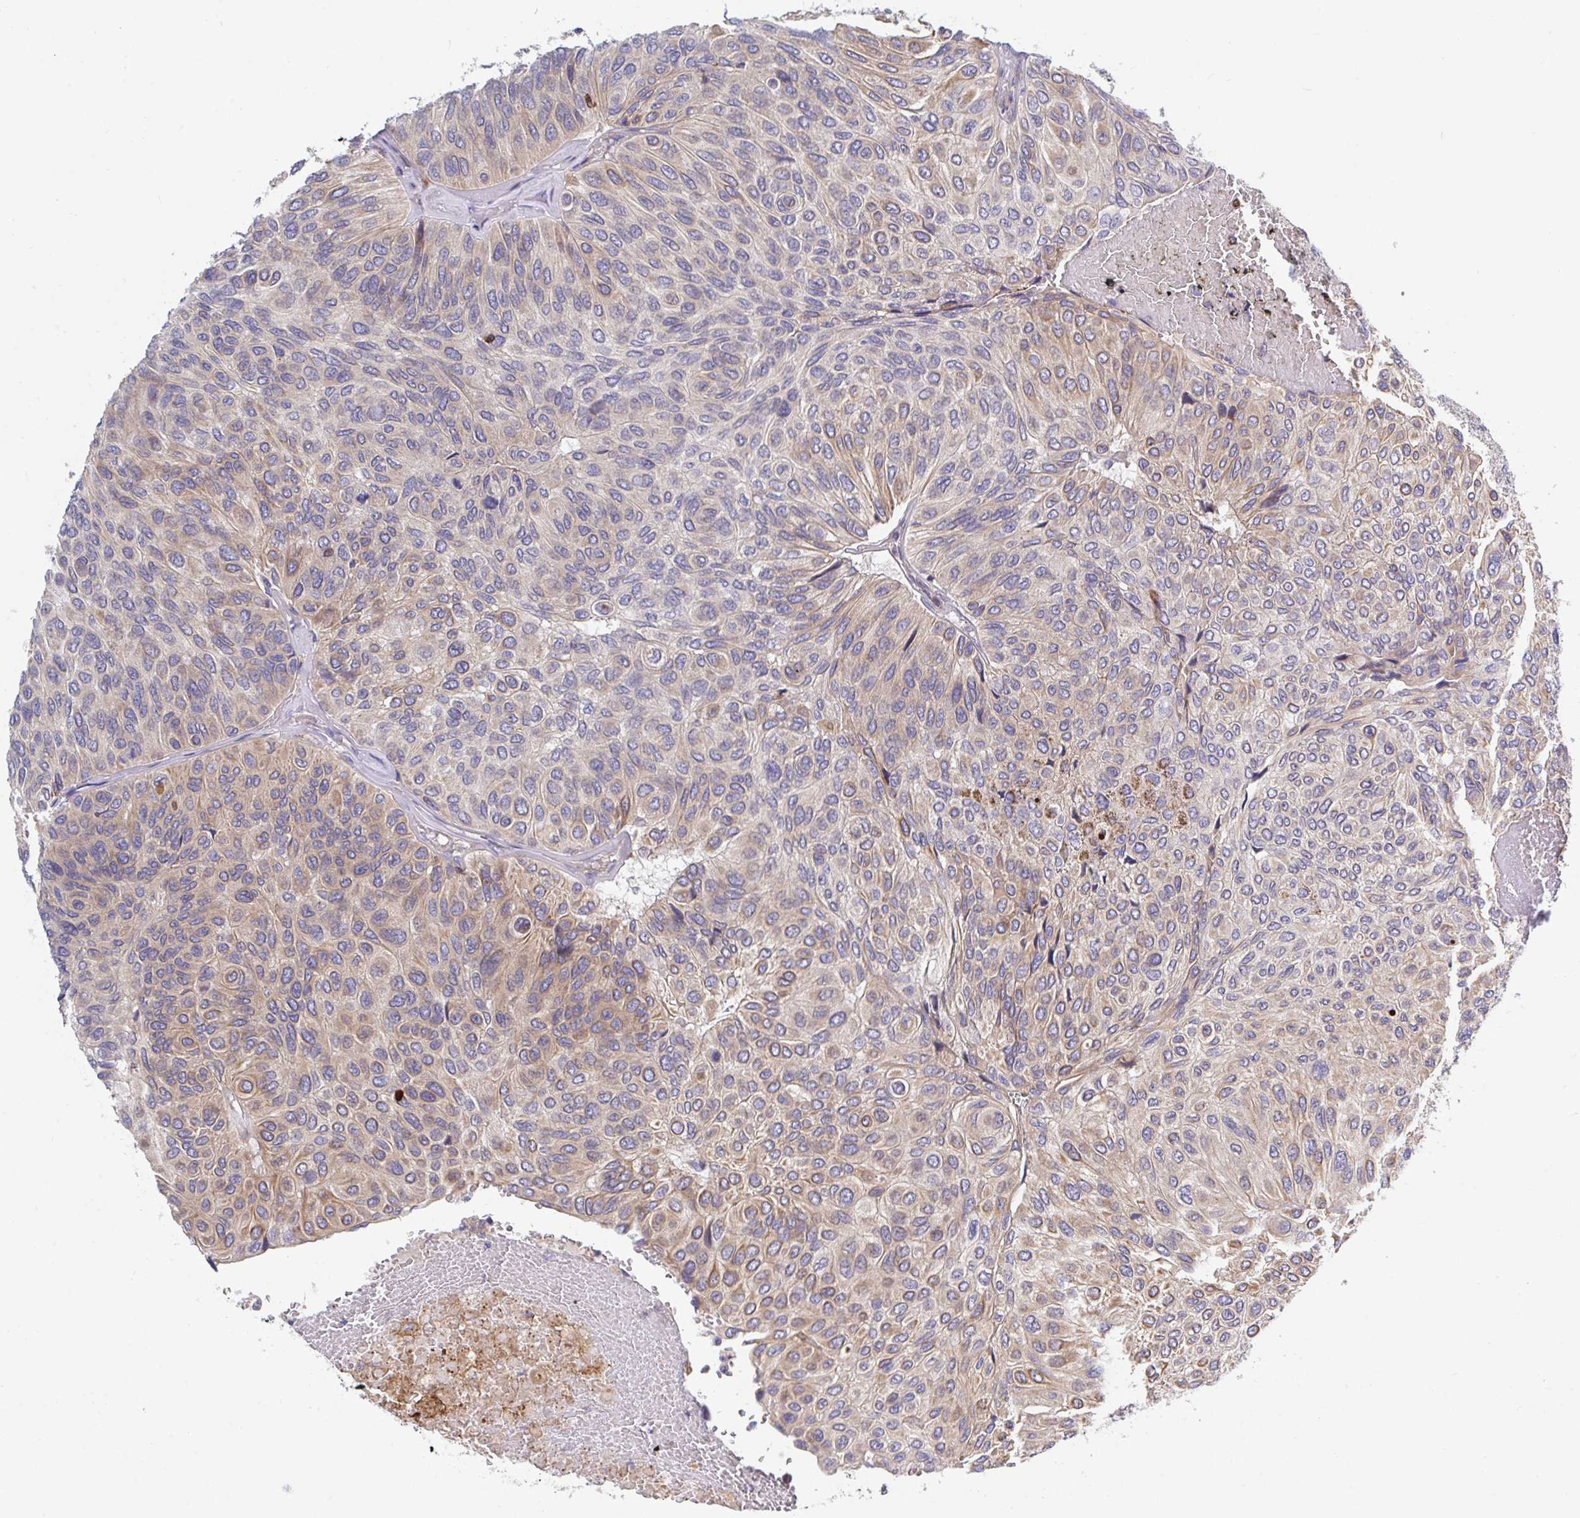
{"staining": {"intensity": "moderate", "quantity": "25%-75%", "location": "cytoplasmic/membranous"}, "tissue": "urothelial cancer", "cell_type": "Tumor cells", "image_type": "cancer", "snomed": [{"axis": "morphology", "description": "Urothelial carcinoma, High grade"}, {"axis": "topography", "description": "Urinary bladder"}], "caption": "Moderate cytoplasmic/membranous expression is seen in approximately 25%-75% of tumor cells in urothelial carcinoma (high-grade). (brown staining indicates protein expression, while blue staining denotes nuclei).", "gene": "FRMD3", "patient": {"sex": "male", "age": 66}}